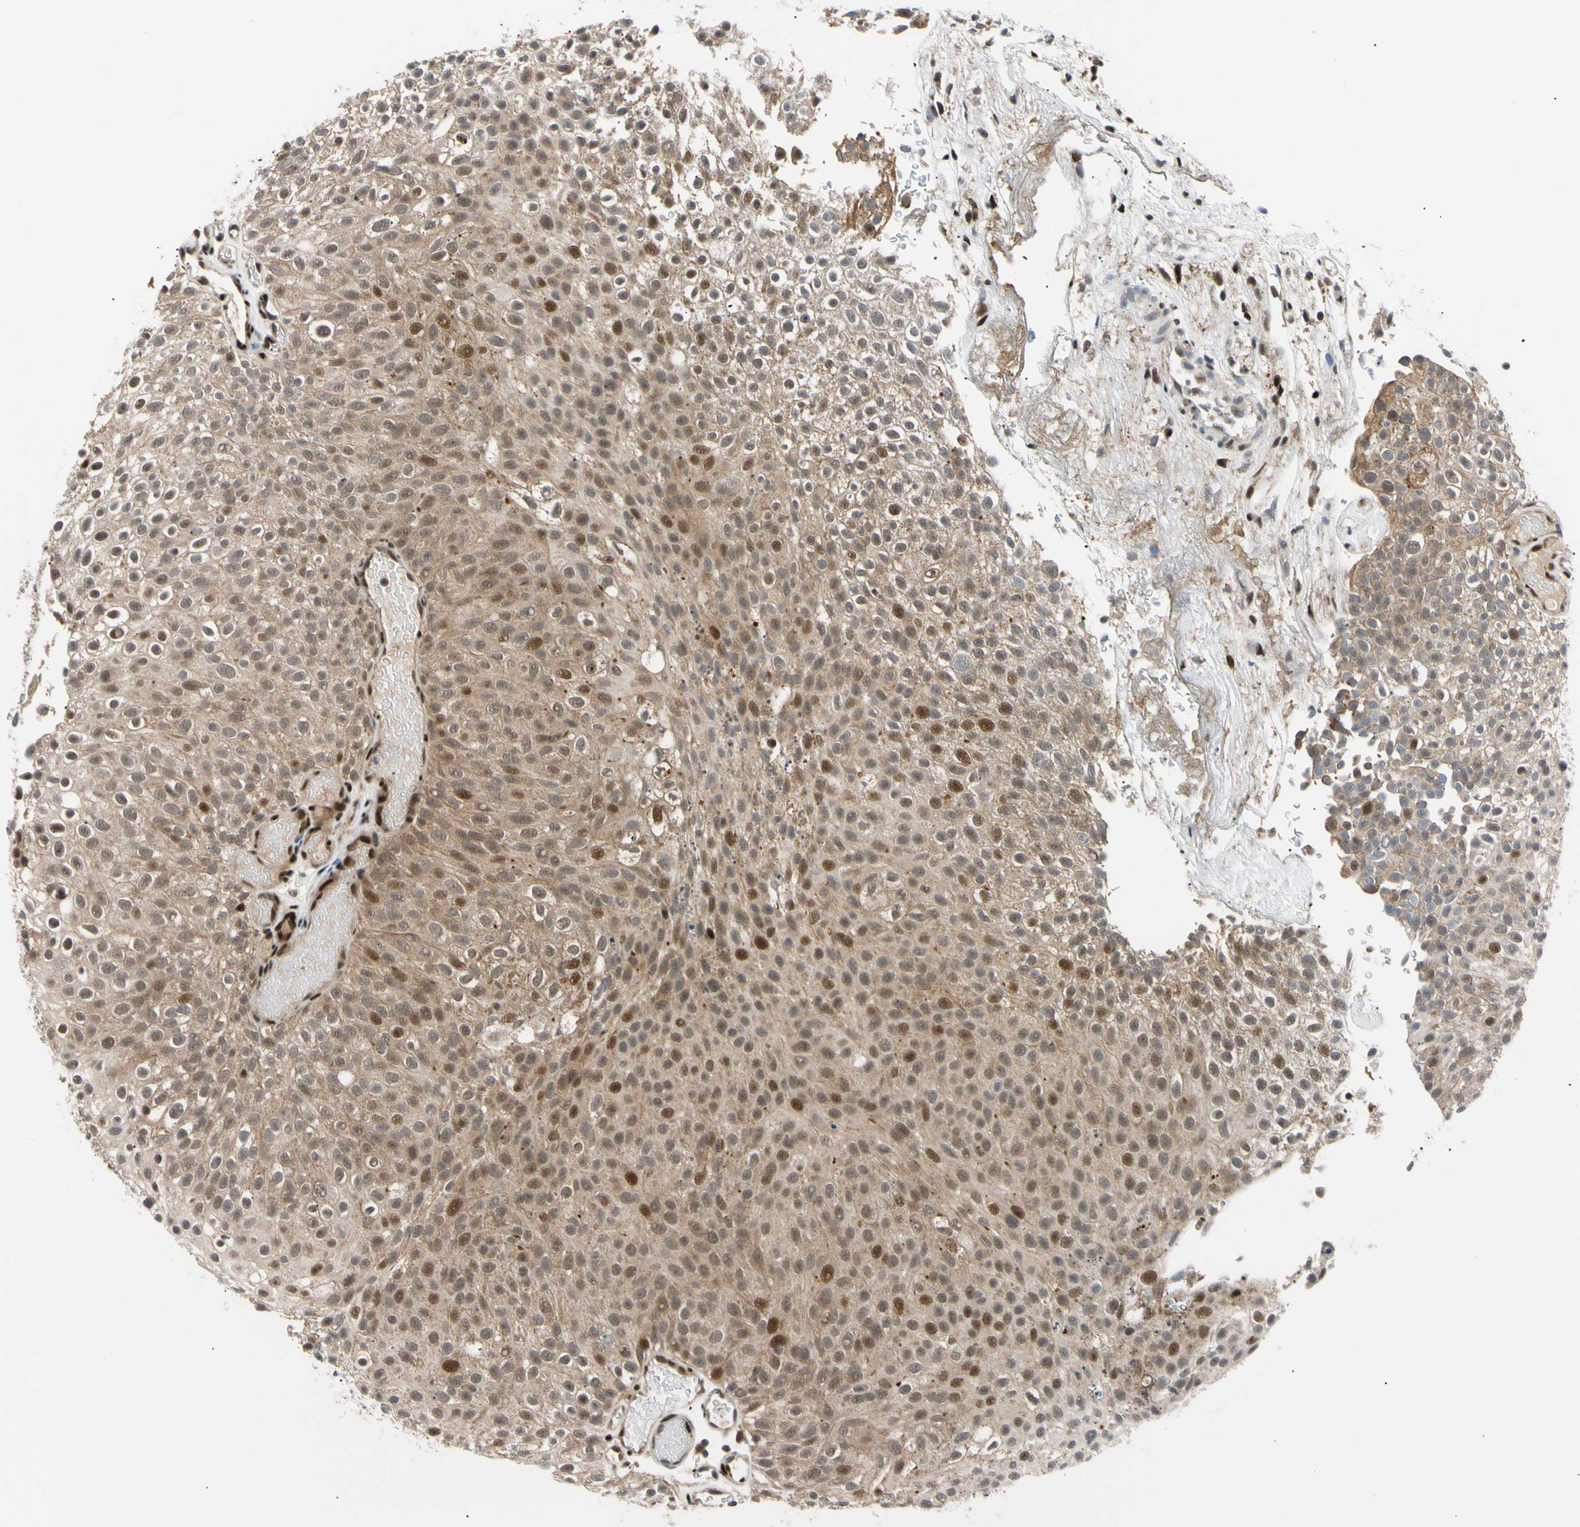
{"staining": {"intensity": "moderate", "quantity": "25%-75%", "location": "cytoplasmic/membranous,nuclear"}, "tissue": "urothelial cancer", "cell_type": "Tumor cells", "image_type": "cancer", "snomed": [{"axis": "morphology", "description": "Urothelial carcinoma, Low grade"}, {"axis": "topography", "description": "Urinary bladder"}], "caption": "DAB (3,3'-diaminobenzidine) immunohistochemical staining of human urothelial carcinoma (low-grade) exhibits moderate cytoplasmic/membranous and nuclear protein expression in approximately 25%-75% of tumor cells.", "gene": "E2F1", "patient": {"sex": "male", "age": 78}}